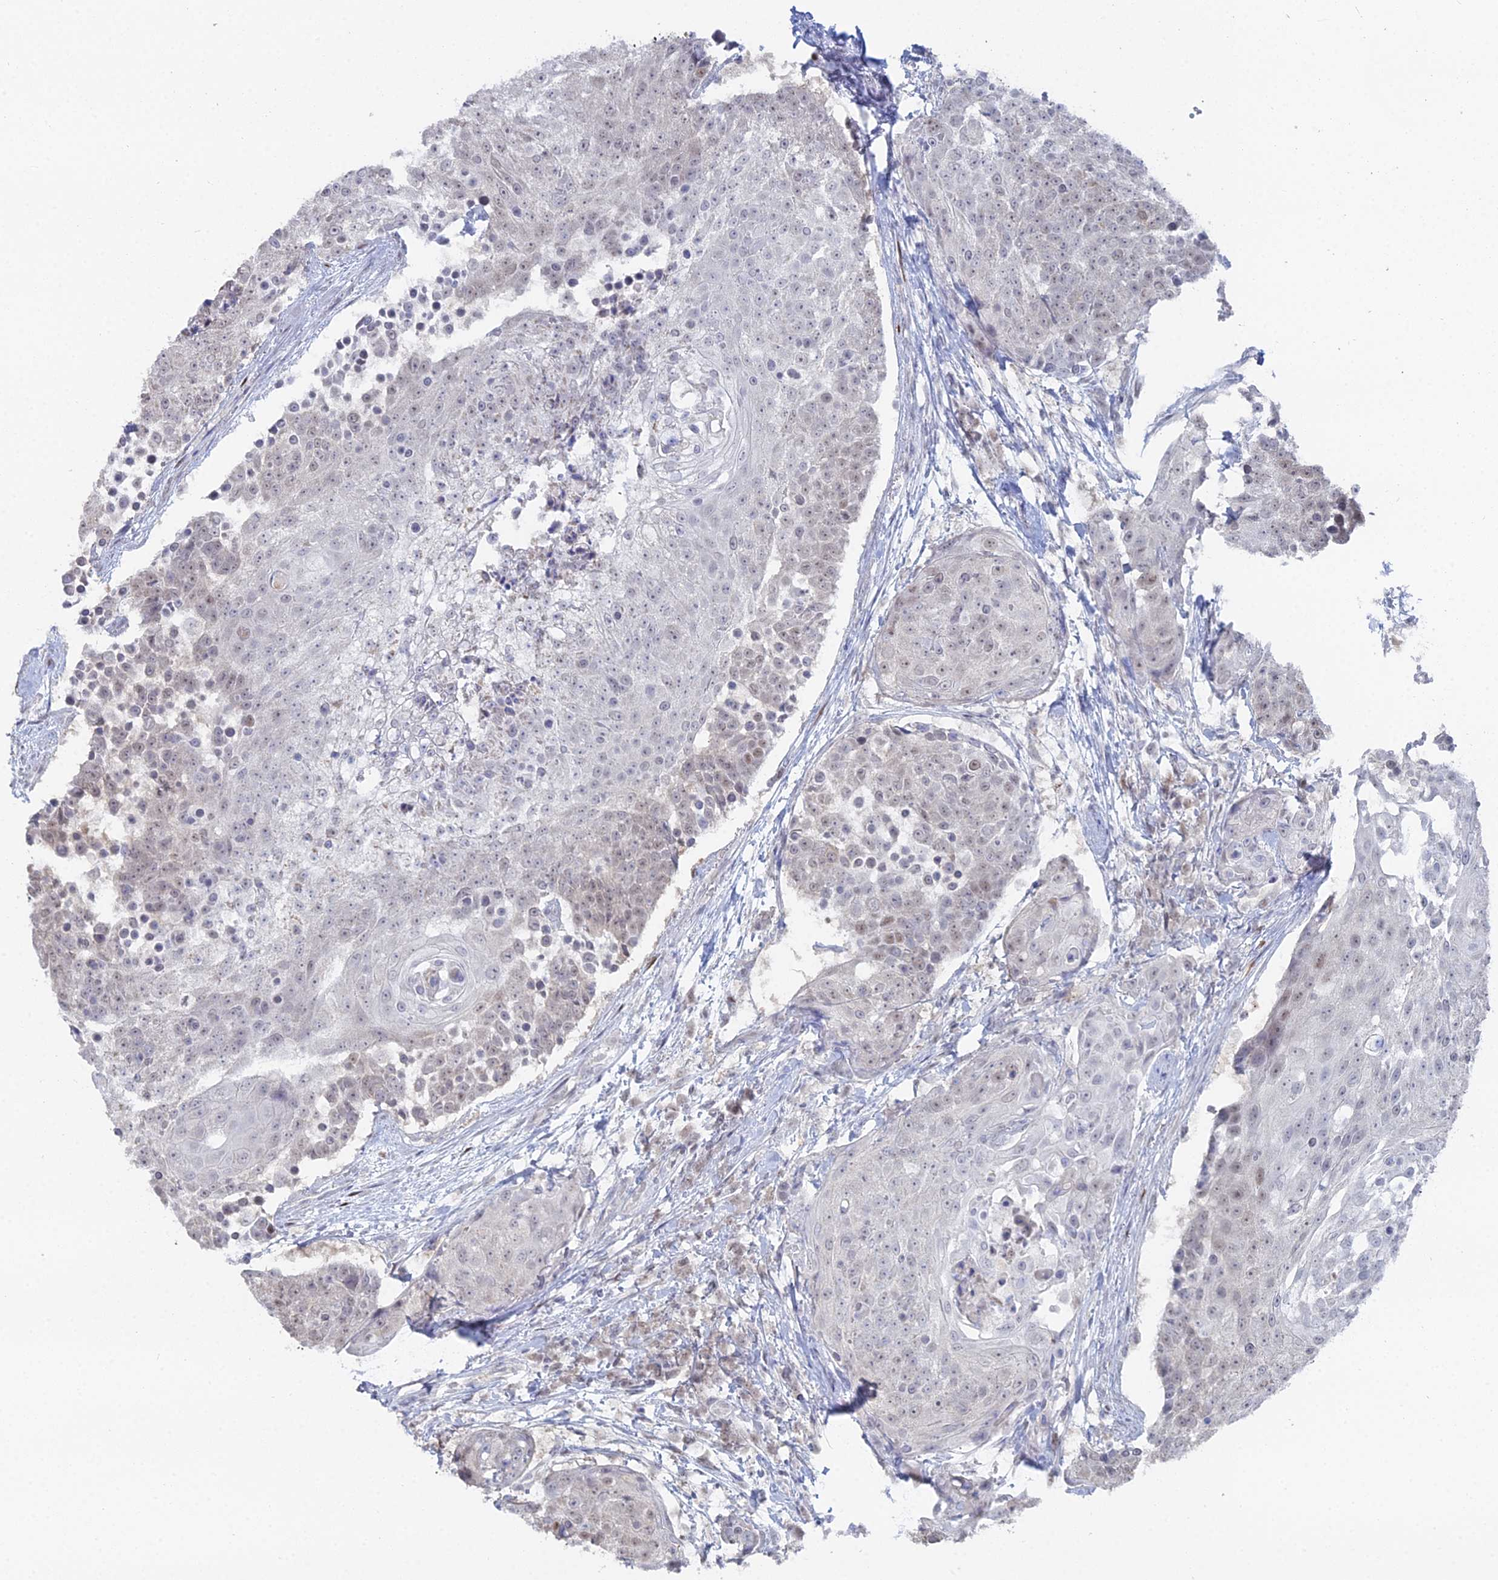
{"staining": {"intensity": "weak", "quantity": "<25%", "location": "nuclear"}, "tissue": "urothelial cancer", "cell_type": "Tumor cells", "image_type": "cancer", "snomed": [{"axis": "morphology", "description": "Urothelial carcinoma, High grade"}, {"axis": "topography", "description": "Urinary bladder"}], "caption": "Immunohistochemistry image of neoplastic tissue: urothelial carcinoma (high-grade) stained with DAB (3,3'-diaminobenzidine) reveals no significant protein staining in tumor cells.", "gene": "THAP4", "patient": {"sex": "female", "age": 63}}